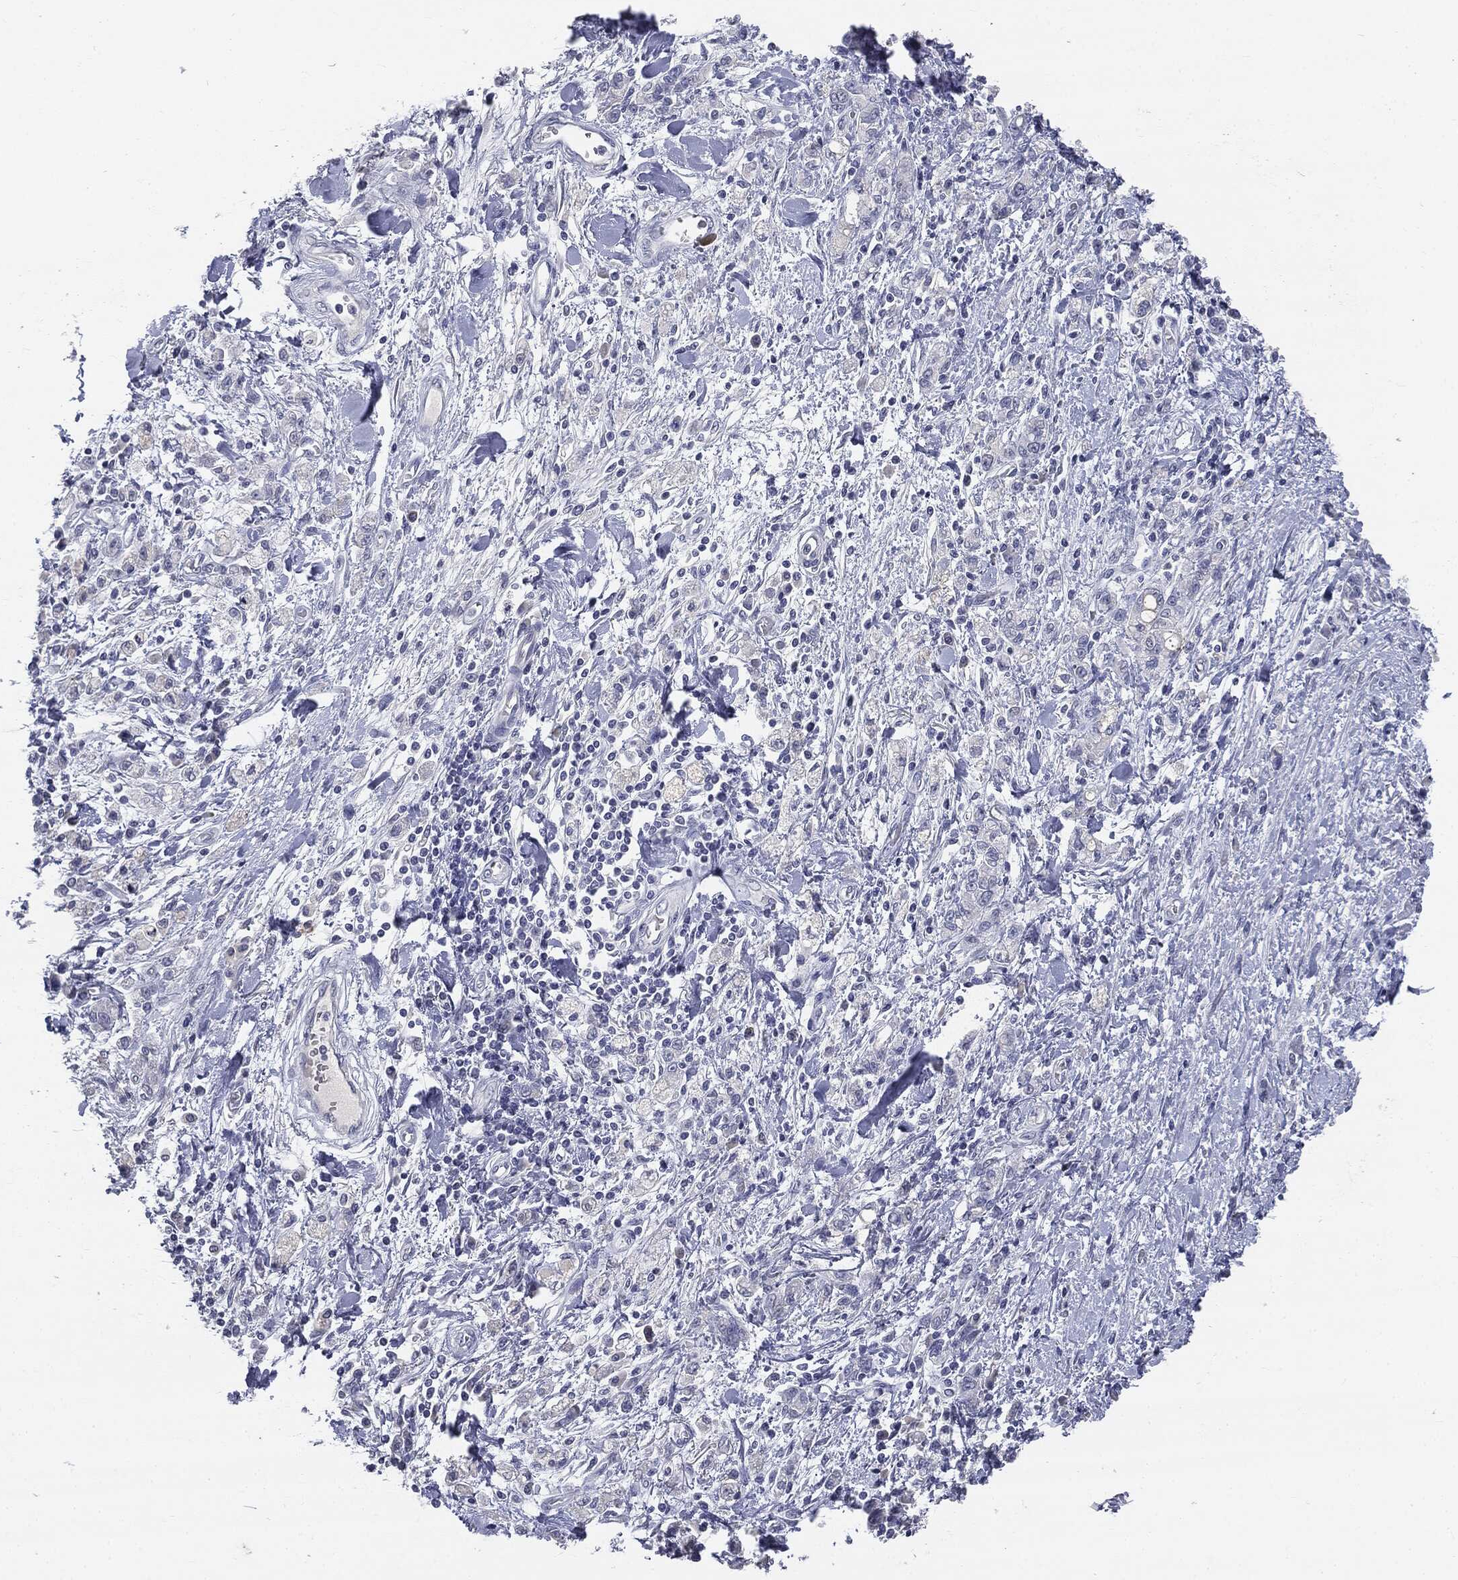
{"staining": {"intensity": "negative", "quantity": "none", "location": "none"}, "tissue": "stomach cancer", "cell_type": "Tumor cells", "image_type": "cancer", "snomed": [{"axis": "morphology", "description": "Adenocarcinoma, NOS"}, {"axis": "topography", "description": "Stomach"}], "caption": "The immunohistochemistry (IHC) histopathology image has no significant expression in tumor cells of adenocarcinoma (stomach) tissue. Brightfield microscopy of immunohistochemistry (IHC) stained with DAB (3,3'-diaminobenzidine) (brown) and hematoxylin (blue), captured at high magnification.", "gene": "AFP", "patient": {"sex": "male", "age": 77}}